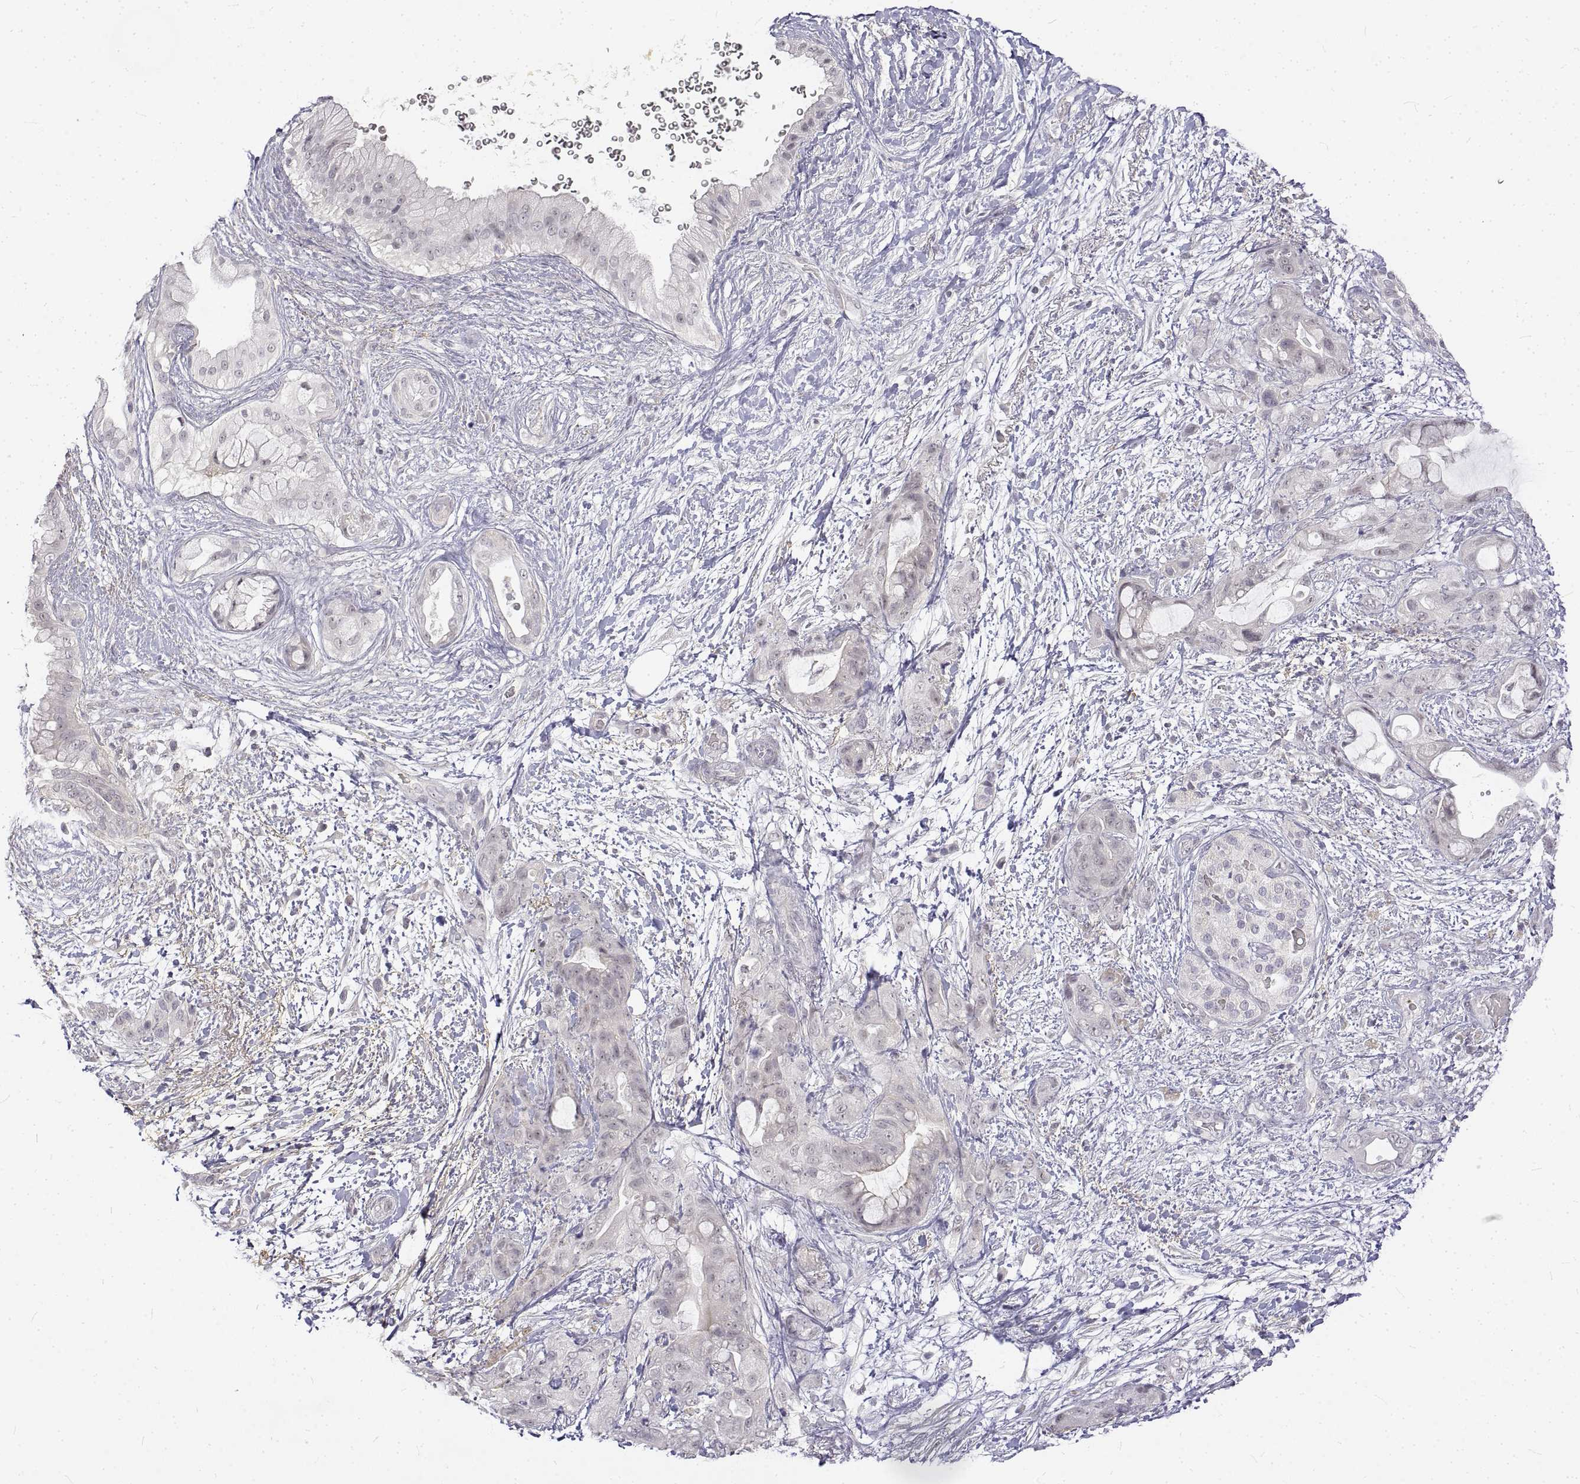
{"staining": {"intensity": "negative", "quantity": "none", "location": "none"}, "tissue": "pancreatic cancer", "cell_type": "Tumor cells", "image_type": "cancer", "snomed": [{"axis": "morphology", "description": "Adenocarcinoma, NOS"}, {"axis": "topography", "description": "Pancreas"}], "caption": "The histopathology image displays no significant positivity in tumor cells of pancreatic adenocarcinoma.", "gene": "ANO2", "patient": {"sex": "male", "age": 71}}